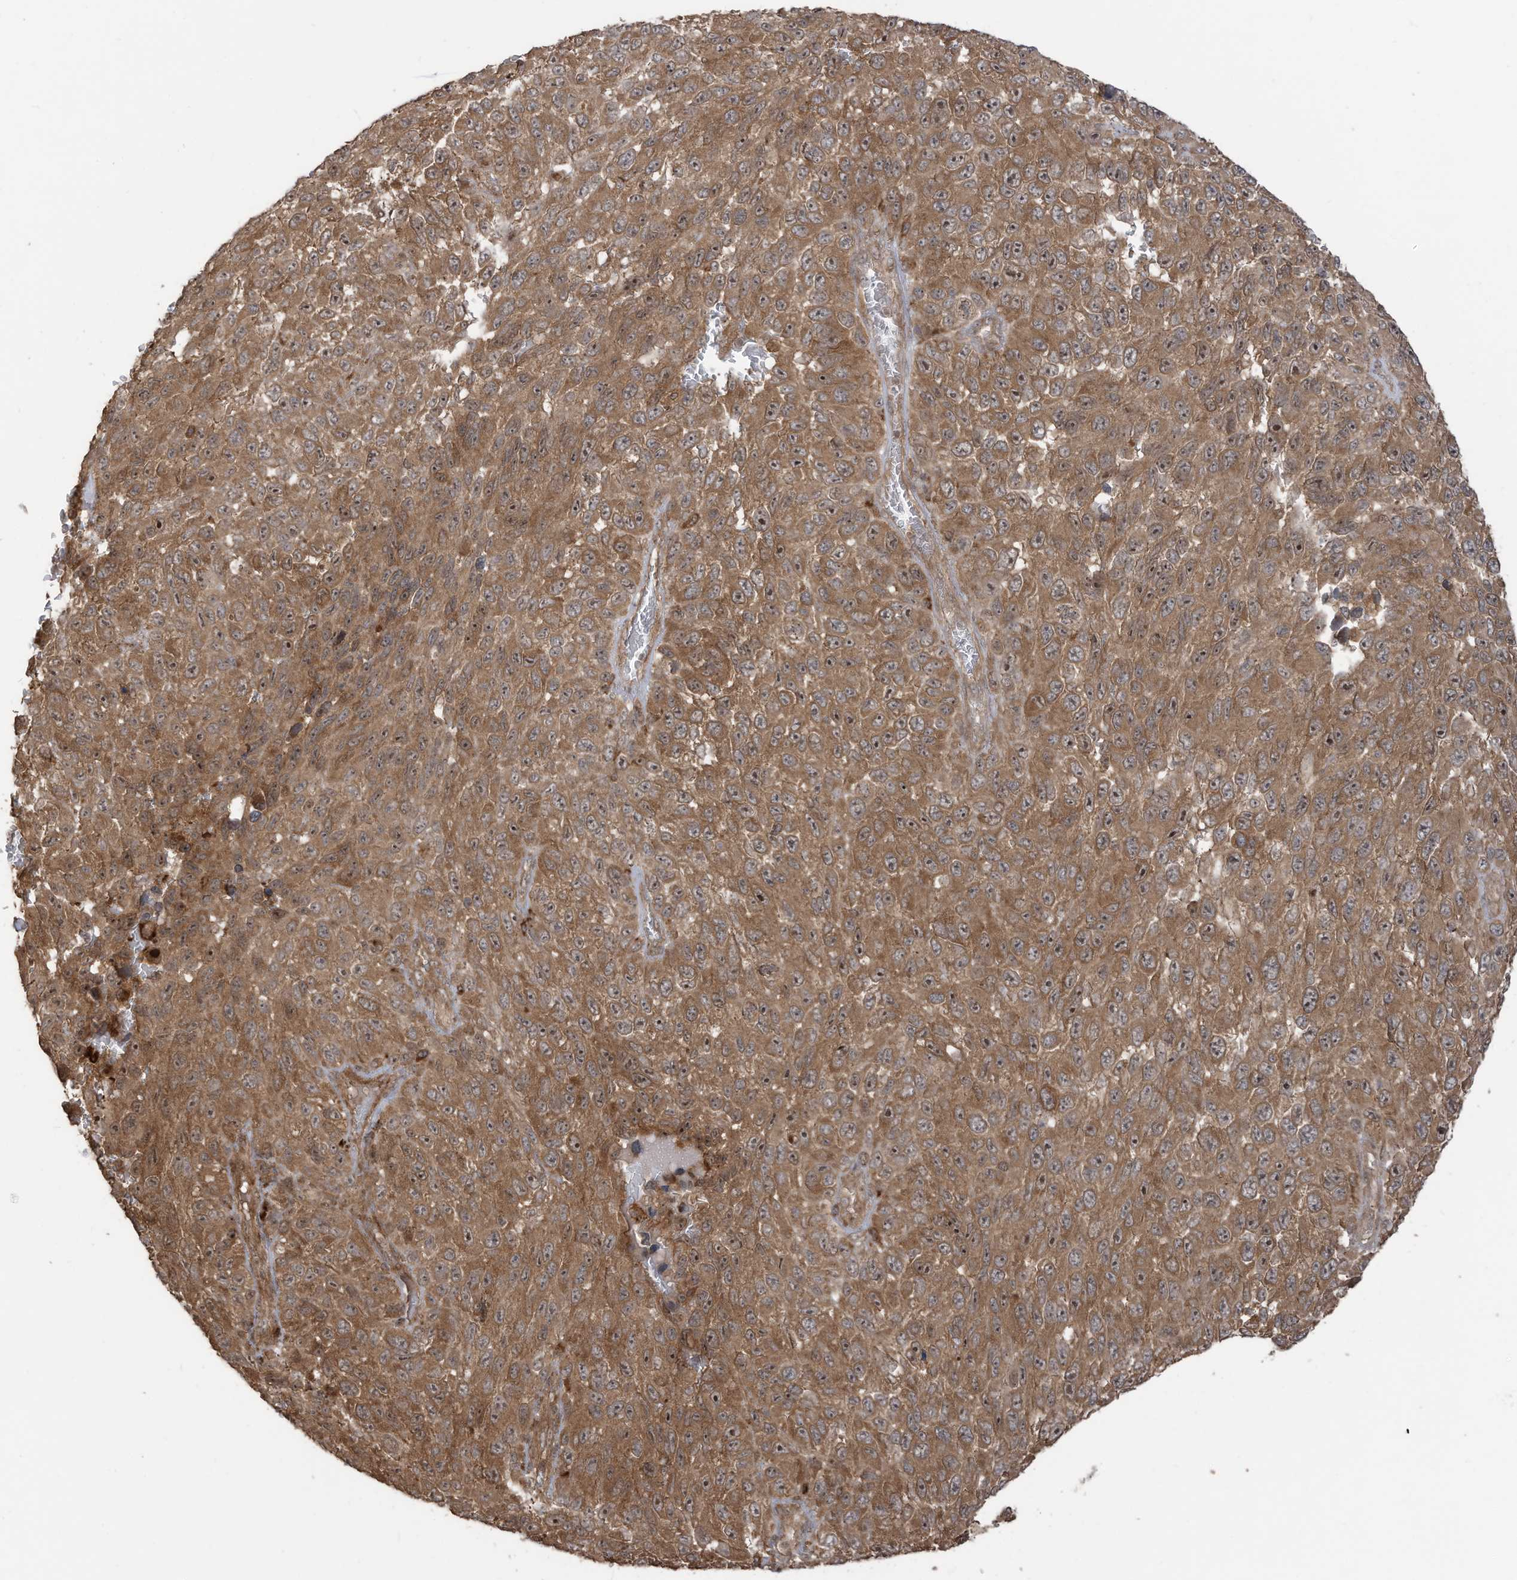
{"staining": {"intensity": "moderate", "quantity": ">75%", "location": "cytoplasmic/membranous,nuclear"}, "tissue": "melanoma", "cell_type": "Tumor cells", "image_type": "cancer", "snomed": [{"axis": "morphology", "description": "Malignant melanoma, NOS"}, {"axis": "topography", "description": "Skin"}], "caption": "A medium amount of moderate cytoplasmic/membranous and nuclear expression is seen in about >75% of tumor cells in melanoma tissue.", "gene": "CARF", "patient": {"sex": "female", "age": 96}}